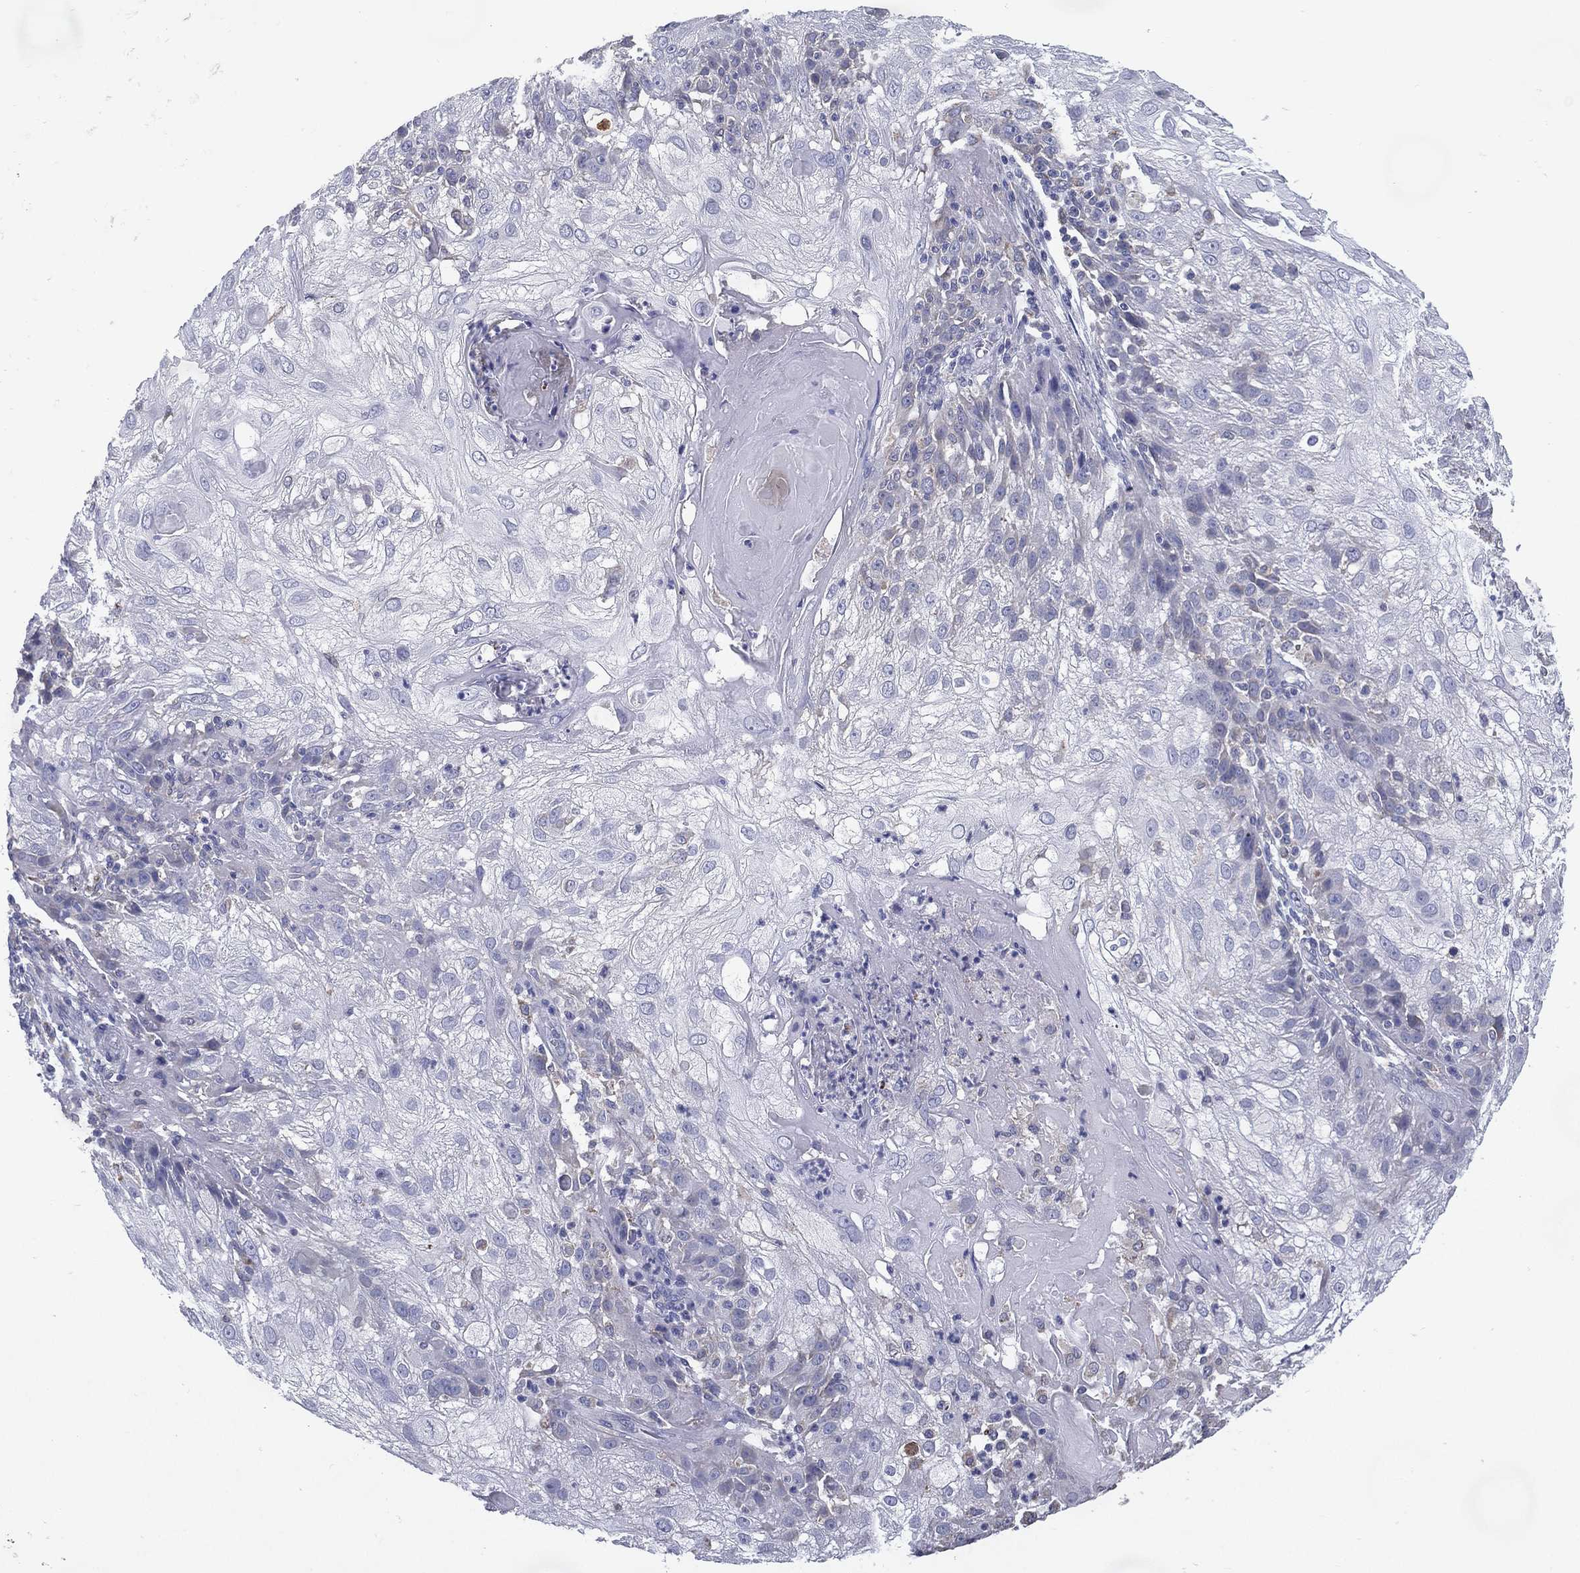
{"staining": {"intensity": "negative", "quantity": "none", "location": "none"}, "tissue": "skin cancer", "cell_type": "Tumor cells", "image_type": "cancer", "snomed": [{"axis": "morphology", "description": "Normal tissue, NOS"}, {"axis": "morphology", "description": "Squamous cell carcinoma, NOS"}, {"axis": "topography", "description": "Skin"}], "caption": "Micrograph shows no protein staining in tumor cells of skin cancer (squamous cell carcinoma) tissue. (Stains: DAB (3,3'-diaminobenzidine) immunohistochemistry with hematoxylin counter stain, Microscopy: brightfield microscopy at high magnification).", "gene": "C19orf18", "patient": {"sex": "female", "age": 83}}